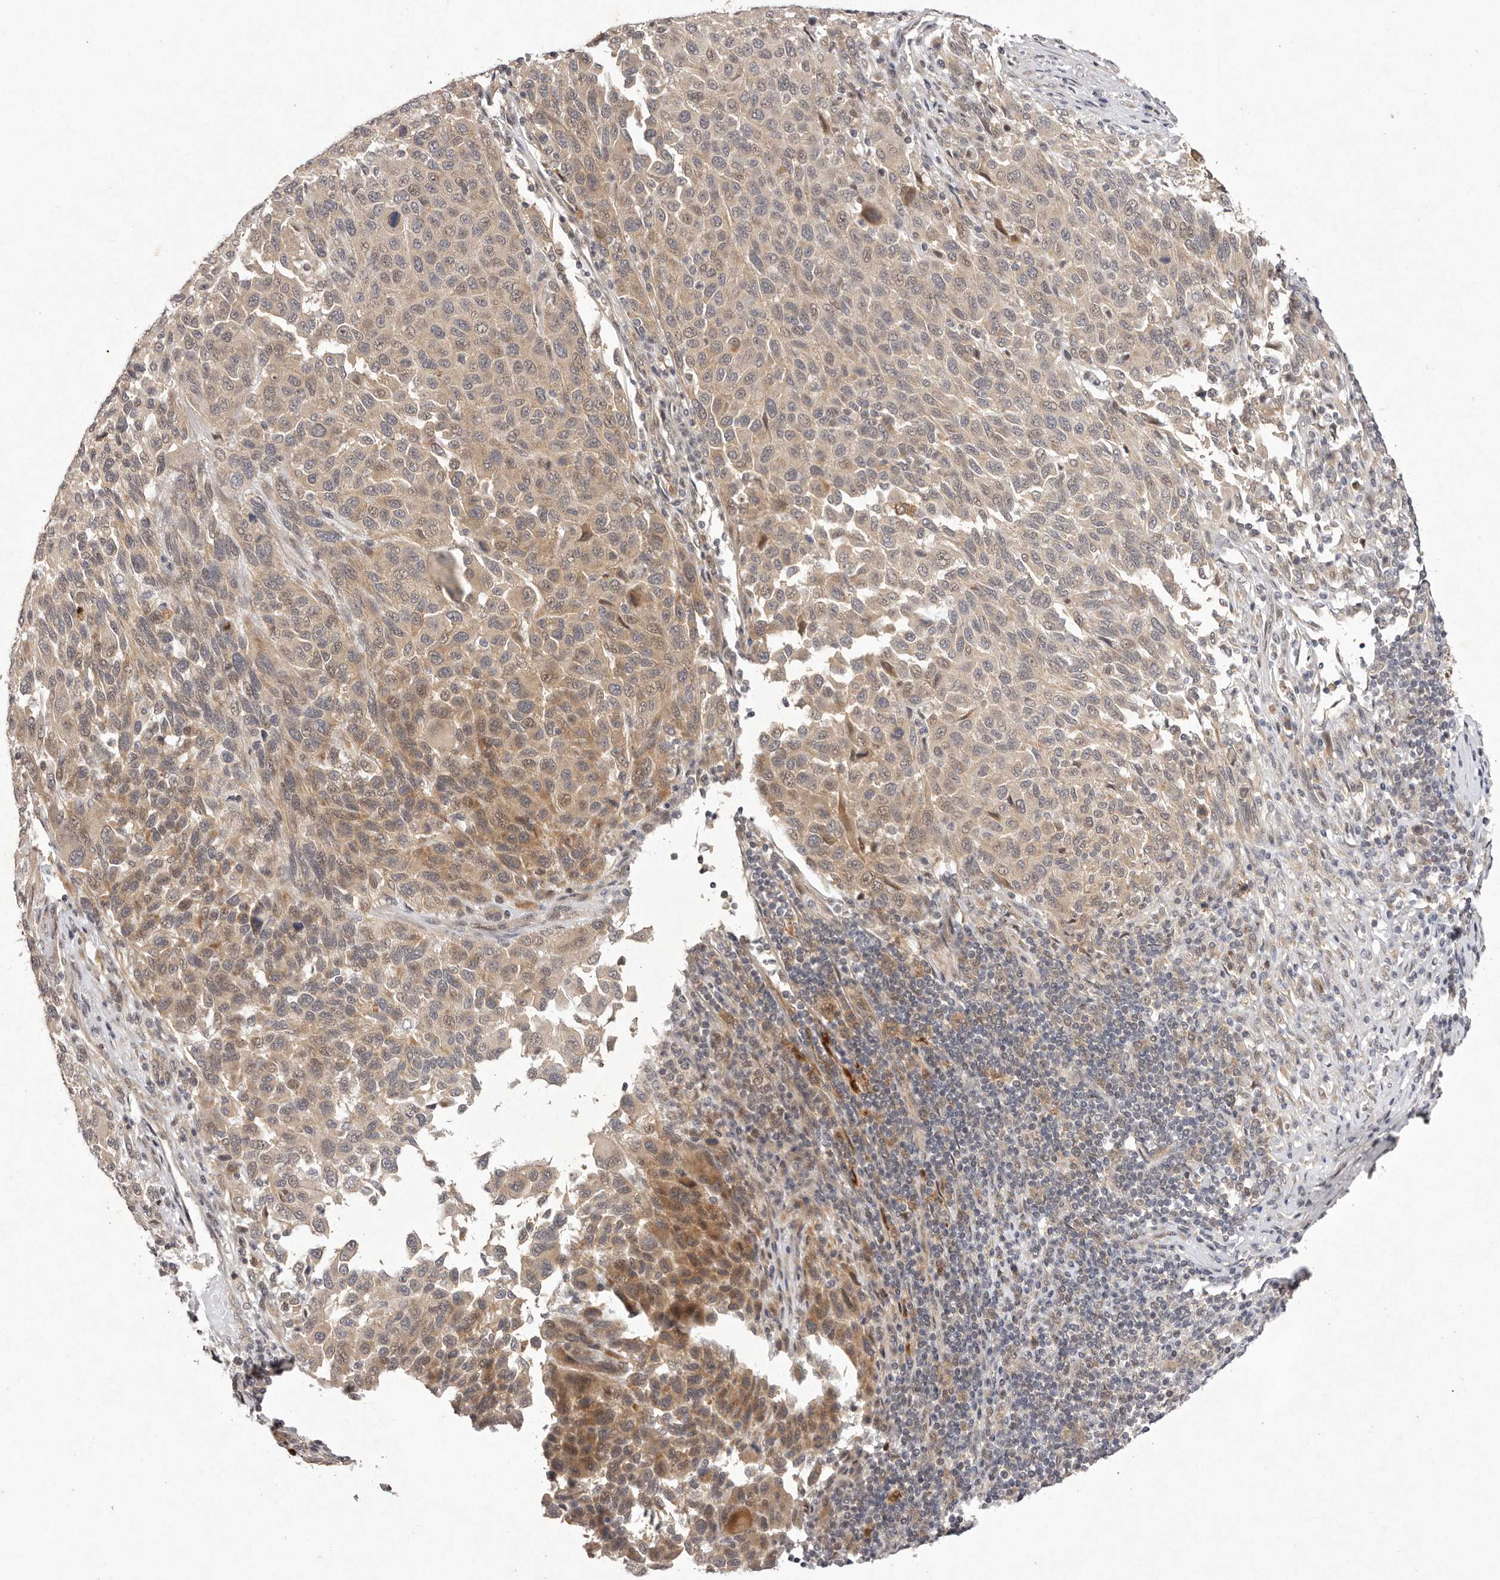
{"staining": {"intensity": "weak", "quantity": "25%-75%", "location": "cytoplasmic/membranous"}, "tissue": "melanoma", "cell_type": "Tumor cells", "image_type": "cancer", "snomed": [{"axis": "morphology", "description": "Malignant melanoma, Metastatic site"}, {"axis": "topography", "description": "Lymph node"}], "caption": "Weak cytoplasmic/membranous protein positivity is present in approximately 25%-75% of tumor cells in melanoma. The staining was performed using DAB to visualize the protein expression in brown, while the nuclei were stained in blue with hematoxylin (Magnification: 20x).", "gene": "BUD31", "patient": {"sex": "male", "age": 61}}